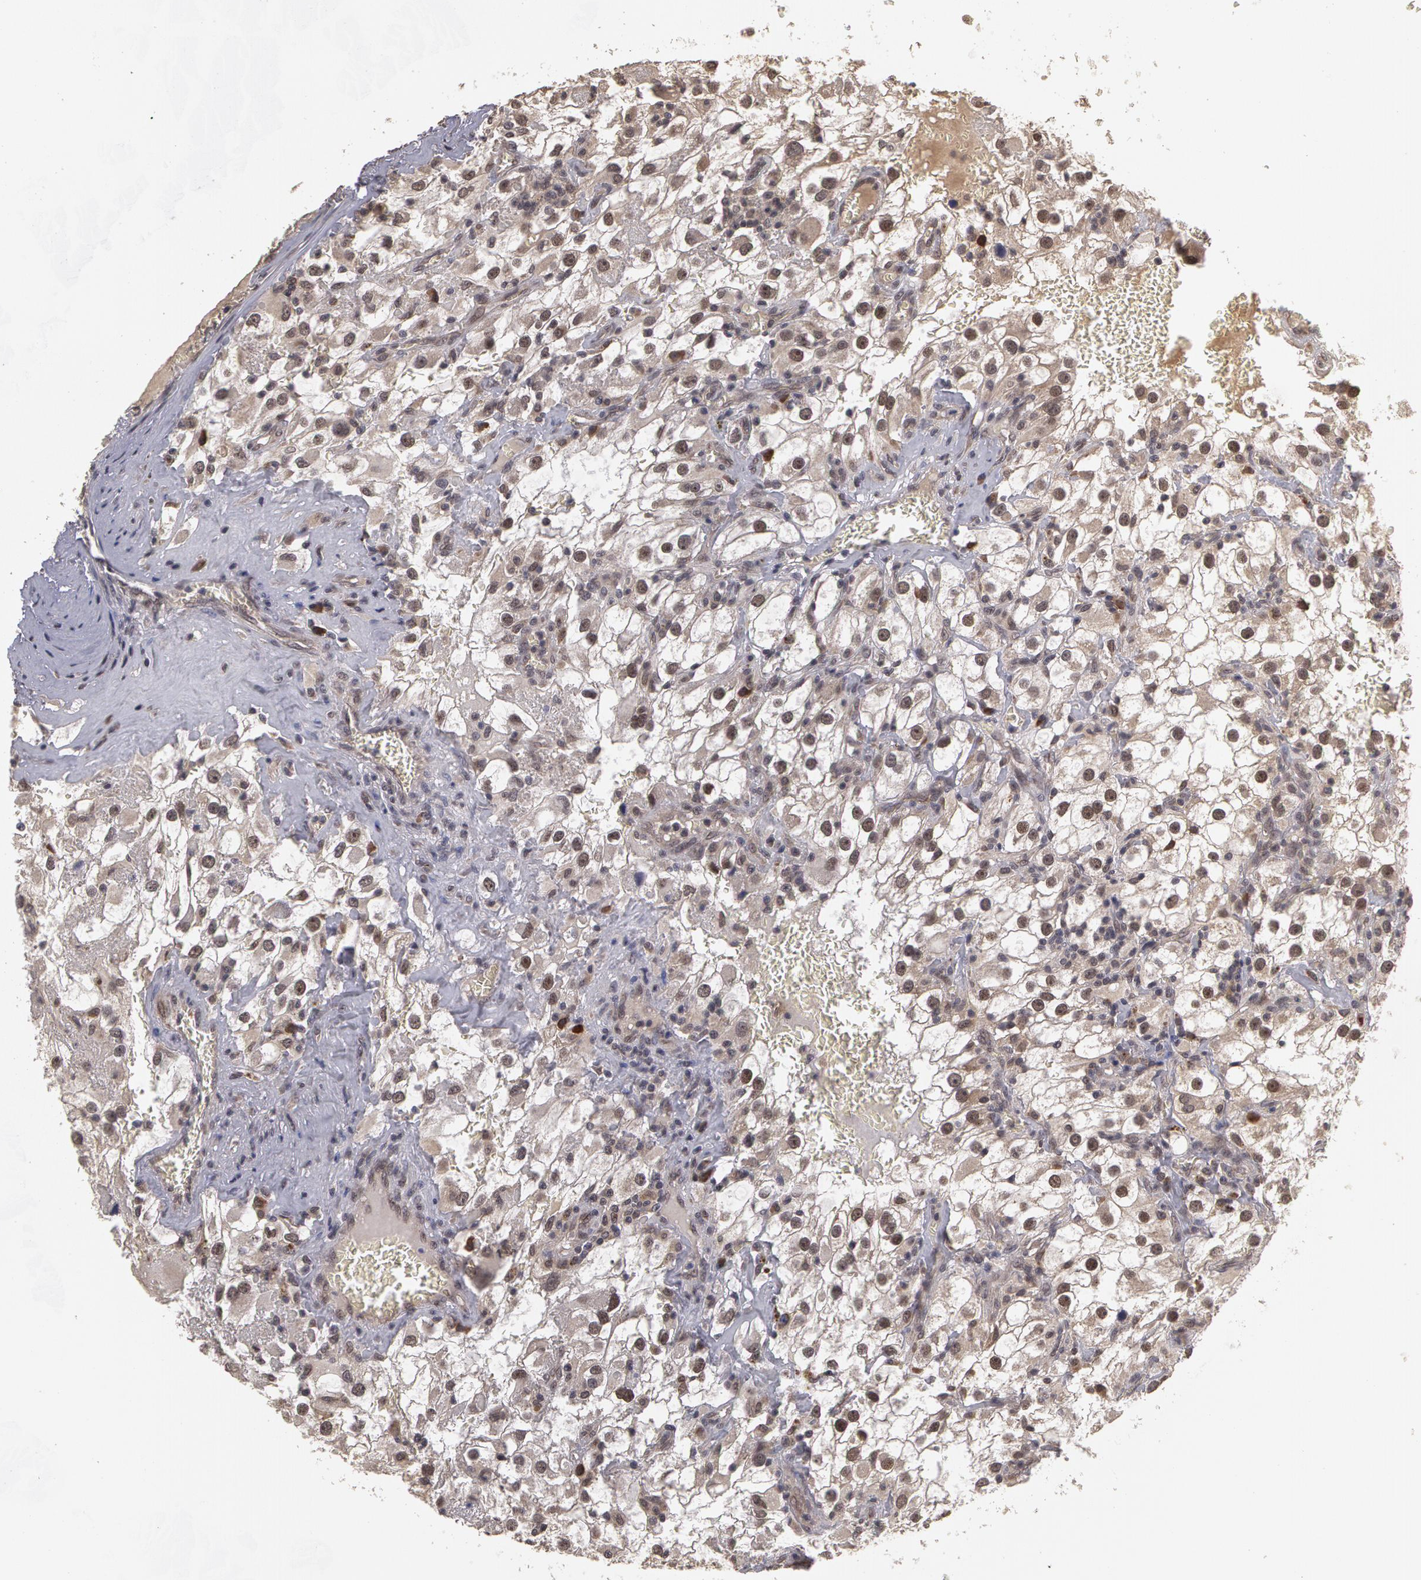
{"staining": {"intensity": "moderate", "quantity": "25%-75%", "location": "cytoplasmic/membranous,nuclear"}, "tissue": "renal cancer", "cell_type": "Tumor cells", "image_type": "cancer", "snomed": [{"axis": "morphology", "description": "Adenocarcinoma, NOS"}, {"axis": "topography", "description": "Kidney"}], "caption": "The immunohistochemical stain shows moderate cytoplasmic/membranous and nuclear positivity in tumor cells of renal adenocarcinoma tissue. The protein of interest is shown in brown color, while the nuclei are stained blue.", "gene": "GLIS1", "patient": {"sex": "female", "age": 52}}